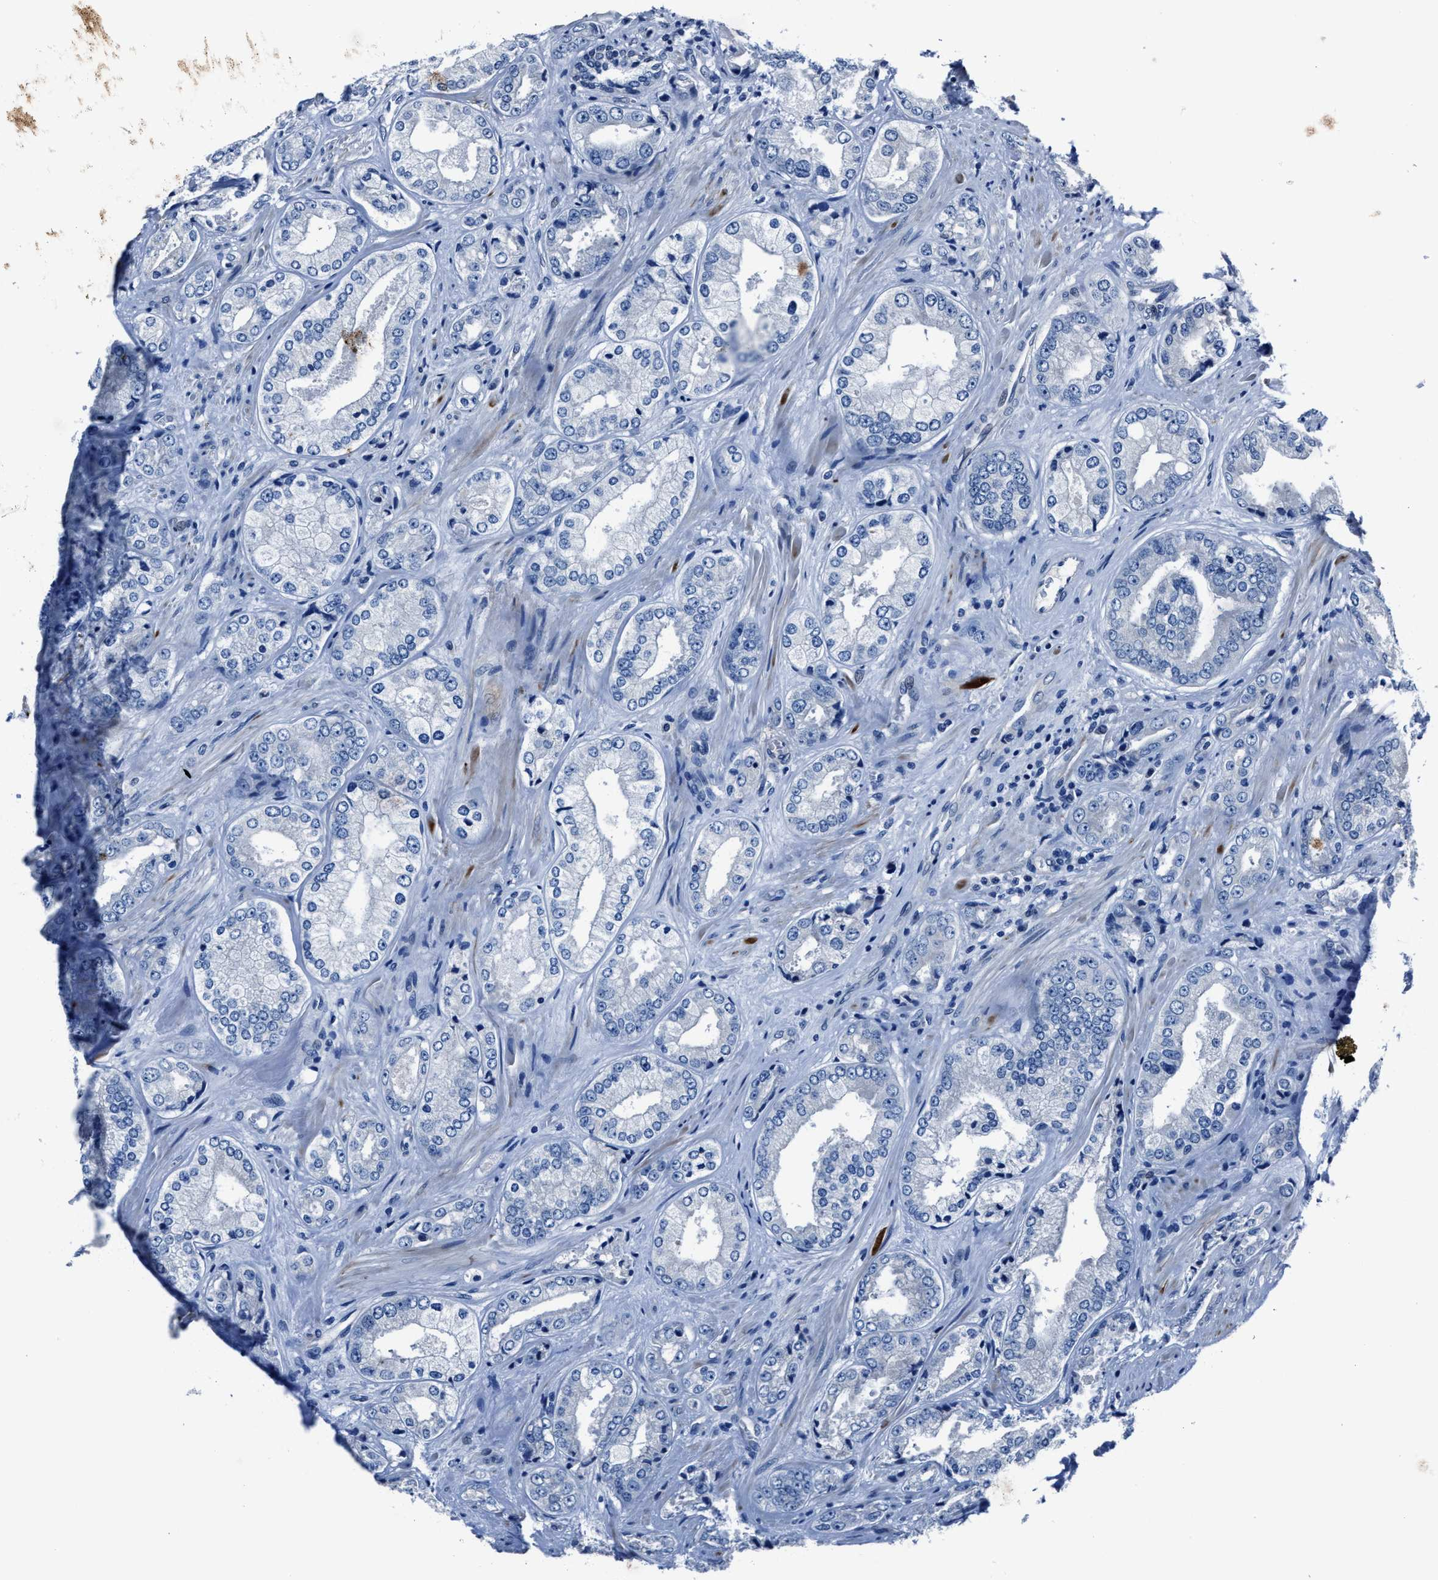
{"staining": {"intensity": "negative", "quantity": "none", "location": "none"}, "tissue": "prostate cancer", "cell_type": "Tumor cells", "image_type": "cancer", "snomed": [{"axis": "morphology", "description": "Adenocarcinoma, High grade"}, {"axis": "topography", "description": "Prostate"}], "caption": "This is an immunohistochemistry micrograph of human prostate cancer. There is no expression in tumor cells.", "gene": "NACAD", "patient": {"sex": "male", "age": 61}}